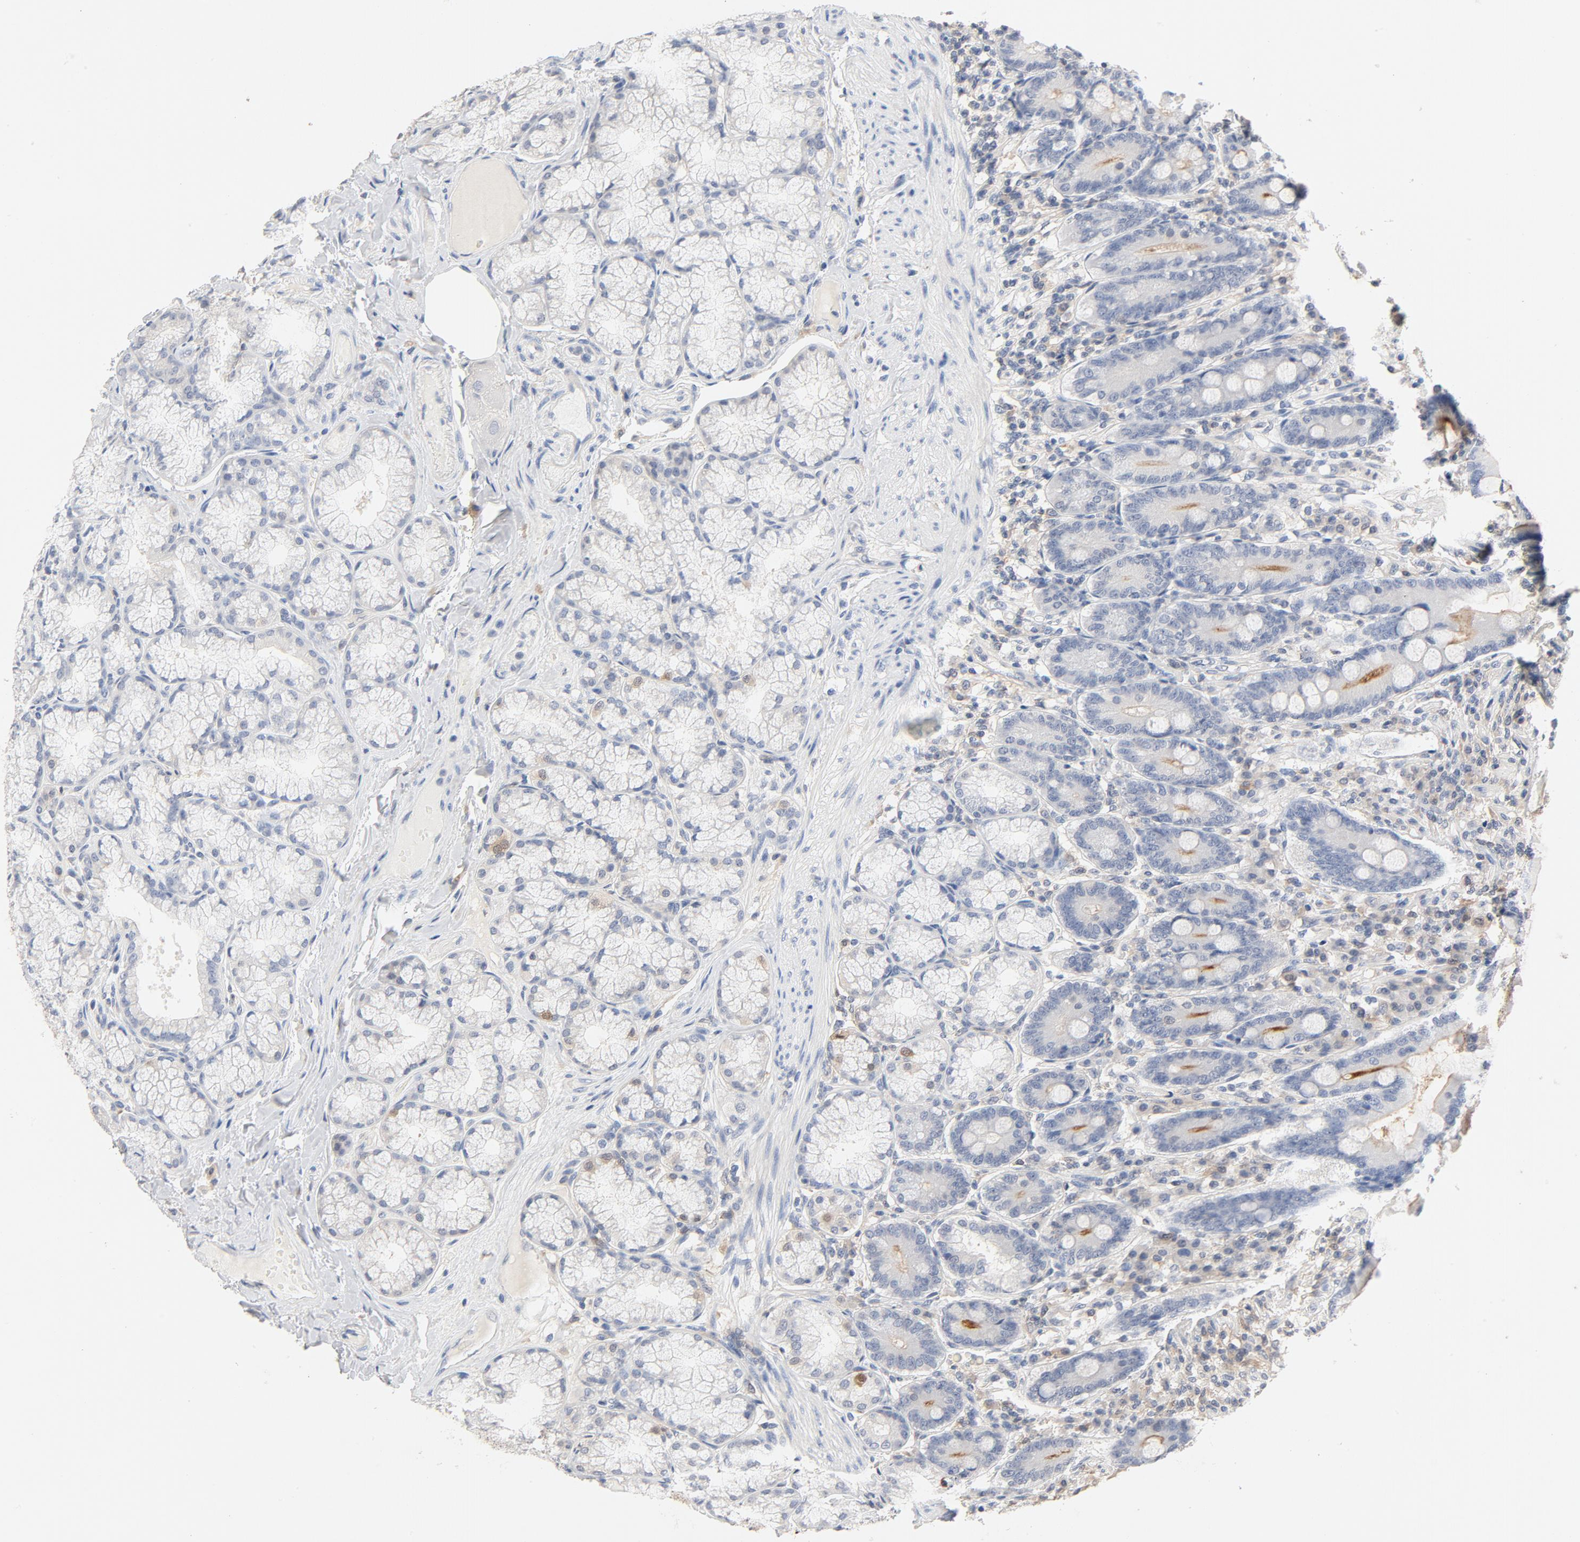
{"staining": {"intensity": "moderate", "quantity": "25%-75%", "location": "cytoplasmic/membranous"}, "tissue": "duodenum", "cell_type": "Glandular cells", "image_type": "normal", "snomed": [{"axis": "morphology", "description": "Normal tissue, NOS"}, {"axis": "topography", "description": "Duodenum"}], "caption": "Human duodenum stained with a protein marker shows moderate staining in glandular cells.", "gene": "STAT1", "patient": {"sex": "female", "age": 64}}